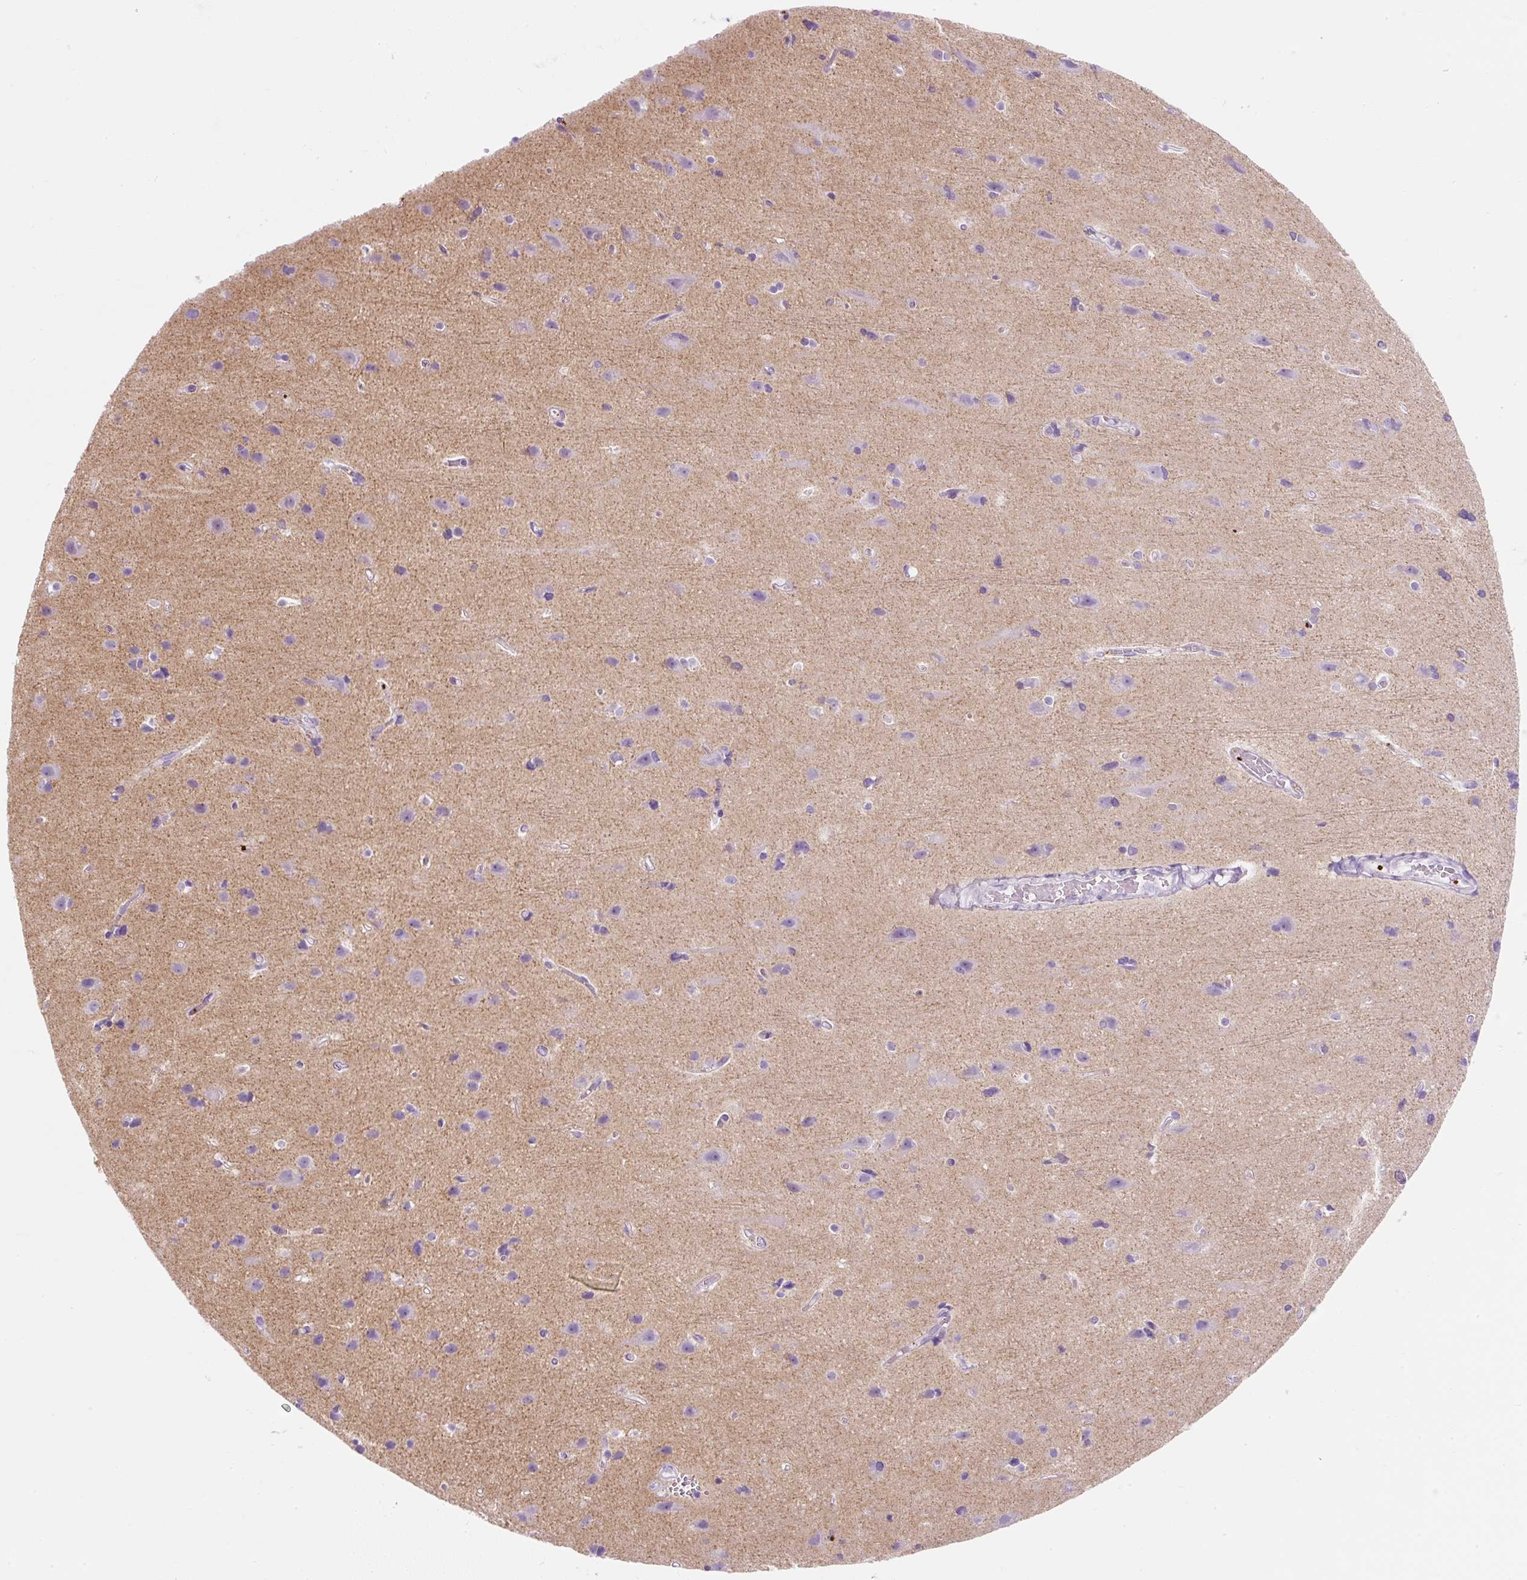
{"staining": {"intensity": "negative", "quantity": "none", "location": "none"}, "tissue": "cerebral cortex", "cell_type": "Endothelial cells", "image_type": "normal", "snomed": [{"axis": "morphology", "description": "Normal tissue, NOS"}, {"axis": "topography", "description": "Cerebral cortex"}], "caption": "Protein analysis of unremarkable cerebral cortex shows no significant positivity in endothelial cells. (DAB (3,3'-diaminobenzidine) immunohistochemistry, high magnification).", "gene": "ENSG00000288796", "patient": {"sex": "male", "age": 37}}